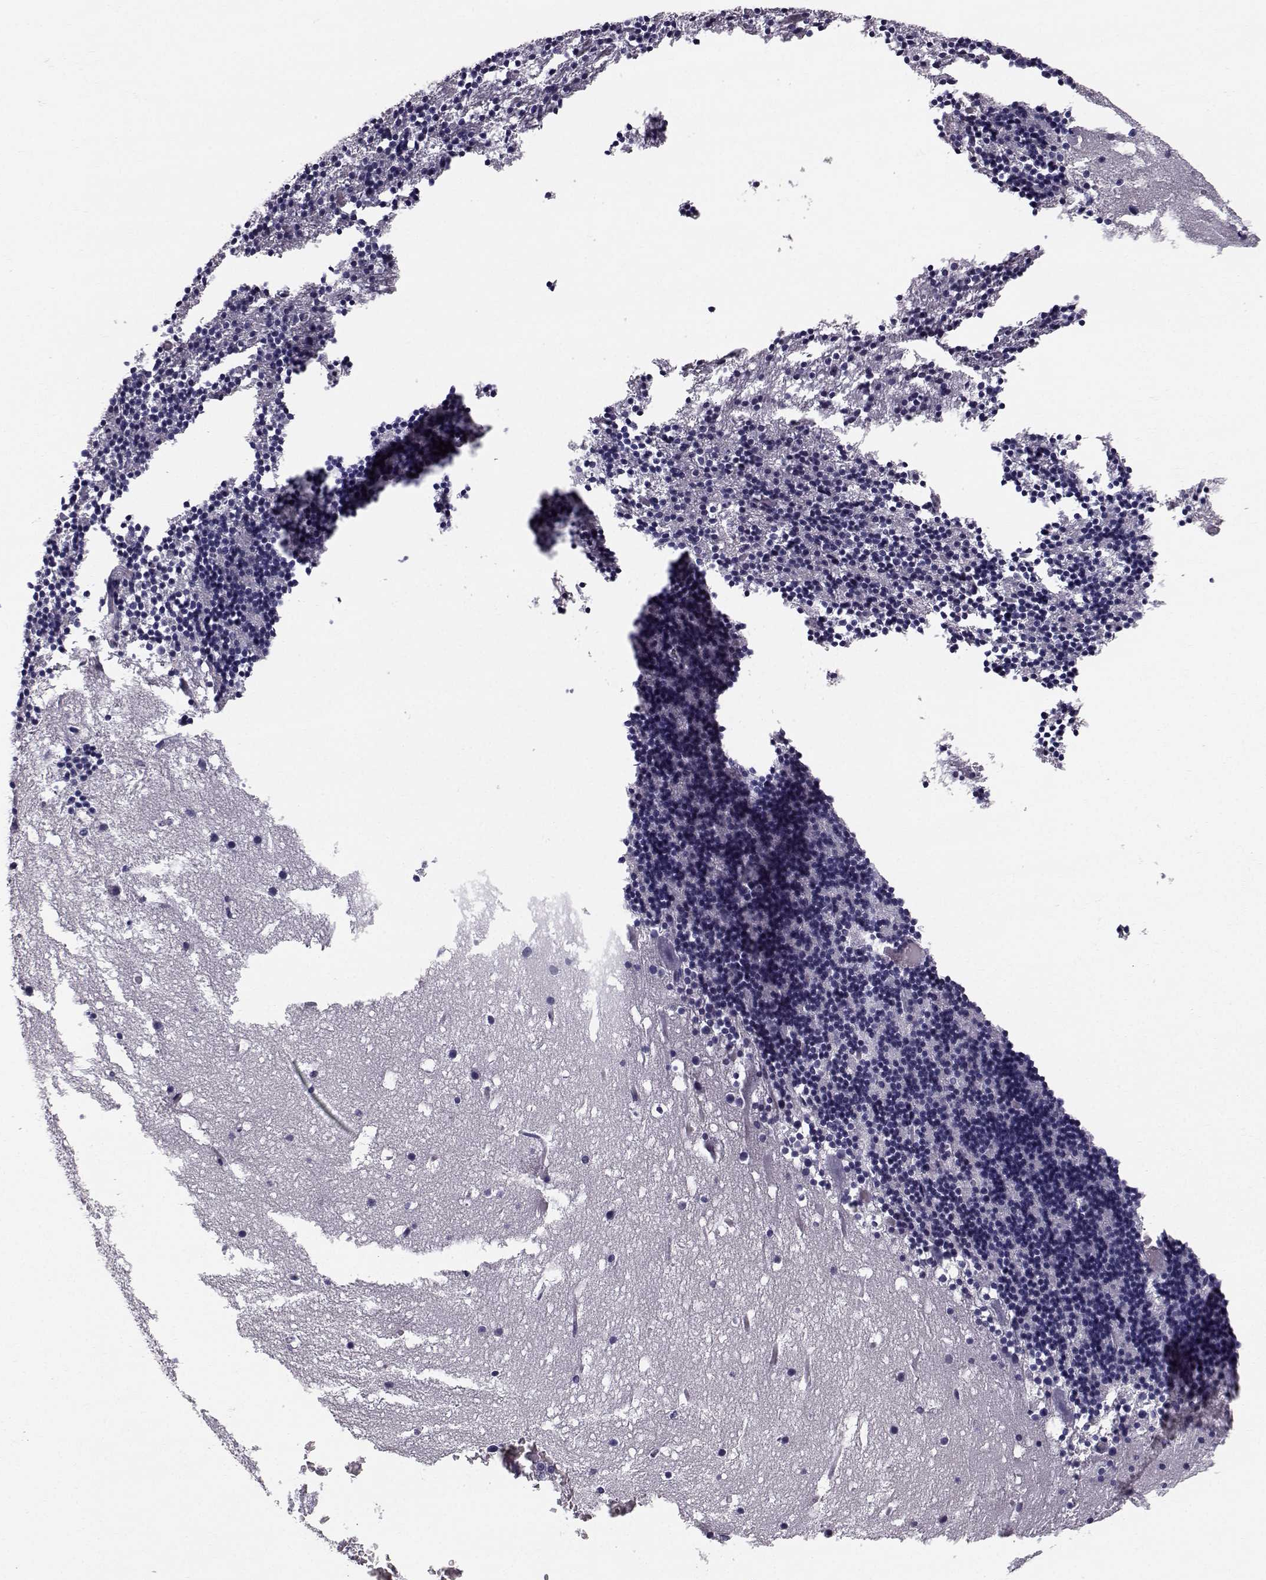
{"staining": {"intensity": "negative", "quantity": "none", "location": "none"}, "tissue": "cerebellum", "cell_type": "Cells in granular layer", "image_type": "normal", "snomed": [{"axis": "morphology", "description": "Normal tissue, NOS"}, {"axis": "topography", "description": "Cerebellum"}], "caption": "Immunohistochemical staining of benign human cerebellum exhibits no significant expression in cells in granular layer.", "gene": "SPDYE4", "patient": {"sex": "male", "age": 37}}